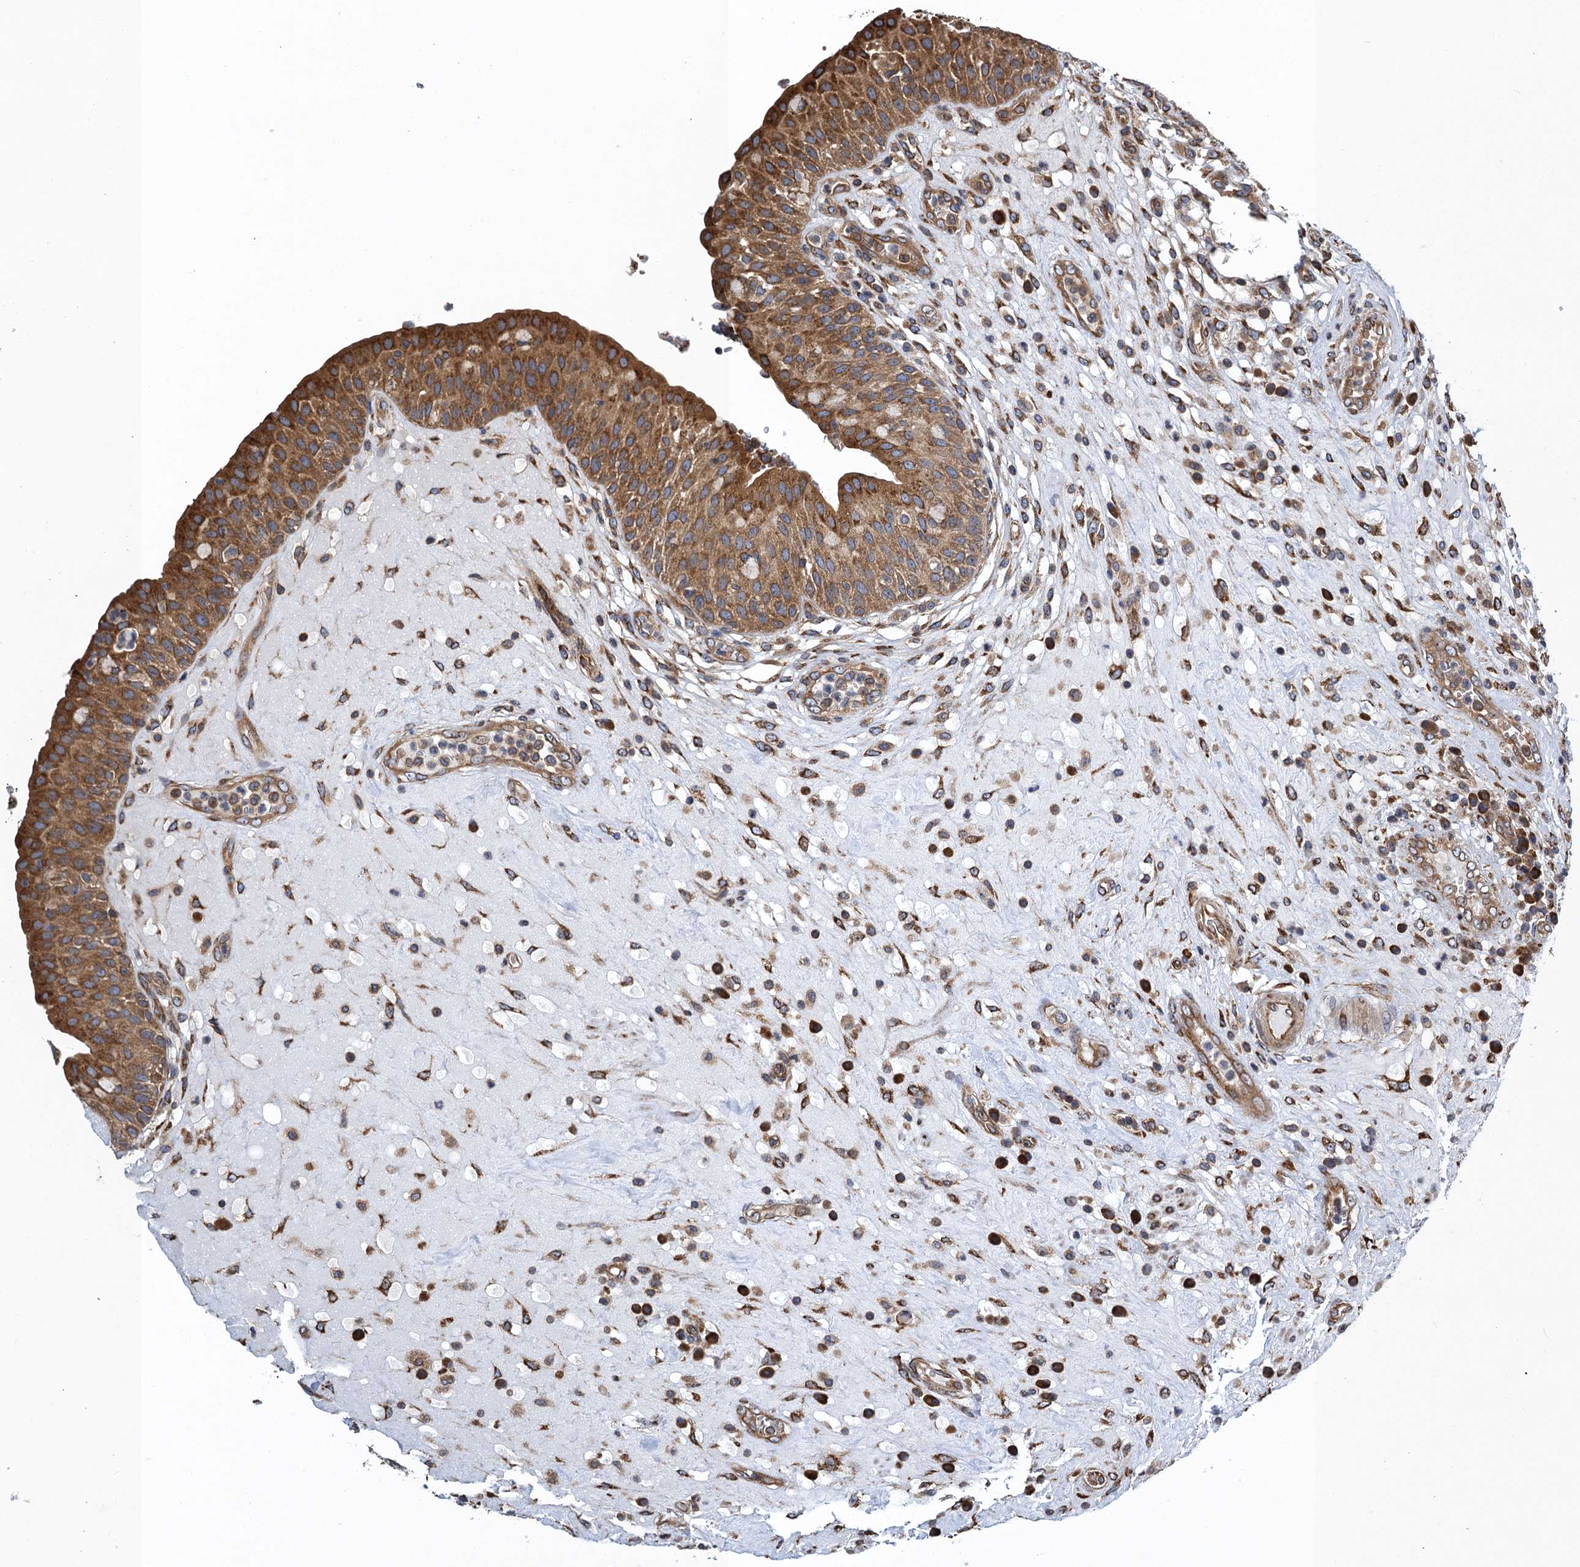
{"staining": {"intensity": "moderate", "quantity": ">75%", "location": "cytoplasmic/membranous"}, "tissue": "urinary bladder", "cell_type": "Urothelial cells", "image_type": "normal", "snomed": [{"axis": "morphology", "description": "Normal tissue, NOS"}, {"axis": "topography", "description": "Urinary bladder"}], "caption": "Protein staining displays moderate cytoplasmic/membranous staining in approximately >75% of urothelial cells in unremarkable urinary bladder. (IHC, brightfield microscopy, high magnification).", "gene": "MDM1", "patient": {"sex": "female", "age": 62}}